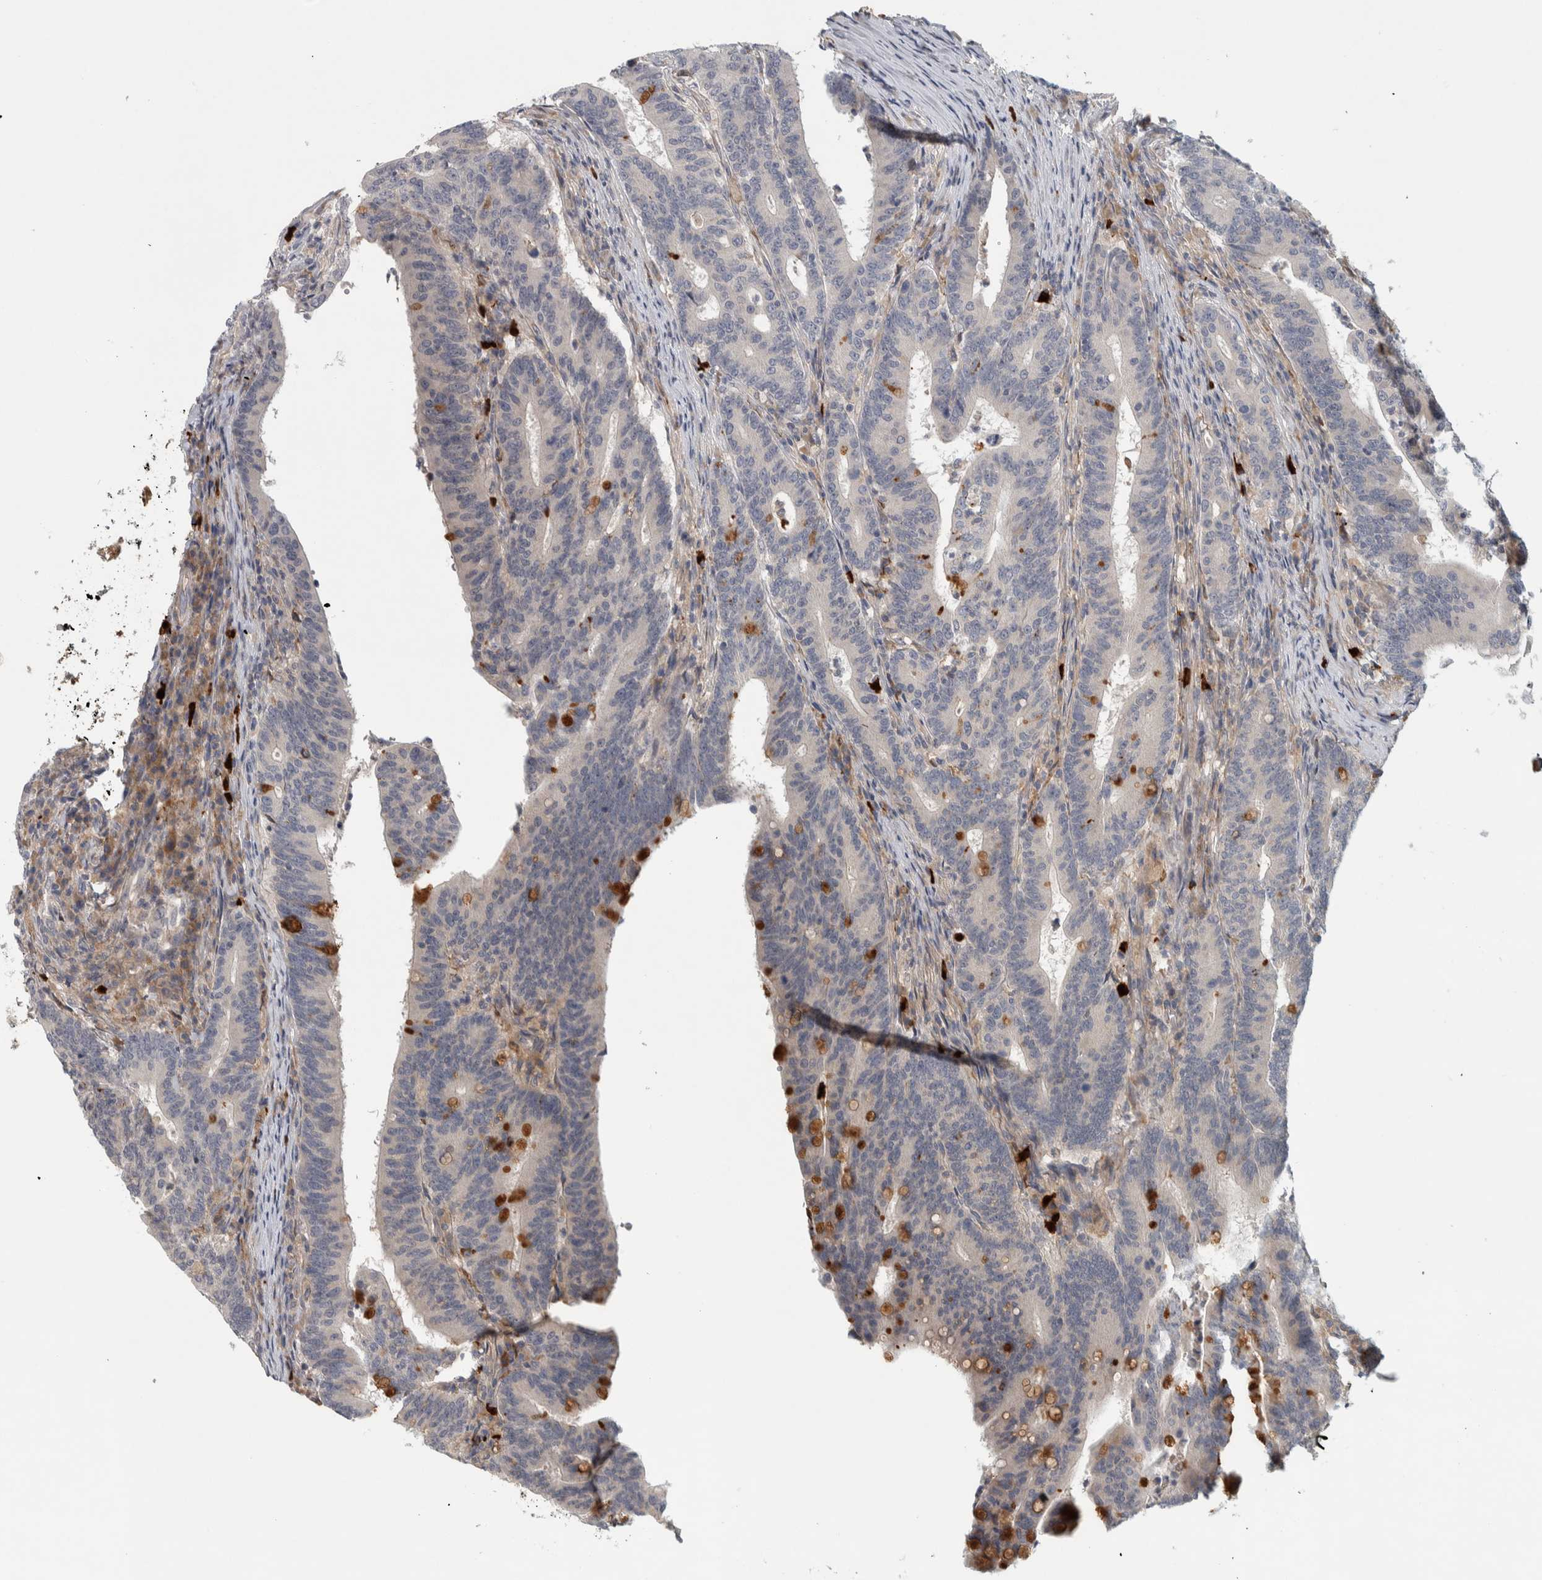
{"staining": {"intensity": "moderate", "quantity": "<25%", "location": "cytoplasmic/membranous"}, "tissue": "colorectal cancer", "cell_type": "Tumor cells", "image_type": "cancer", "snomed": [{"axis": "morphology", "description": "Adenocarcinoma, NOS"}, {"axis": "topography", "description": "Colon"}], "caption": "Protein expression by immunohistochemistry demonstrates moderate cytoplasmic/membranous expression in approximately <25% of tumor cells in adenocarcinoma (colorectal).", "gene": "ADPRM", "patient": {"sex": "female", "age": 66}}